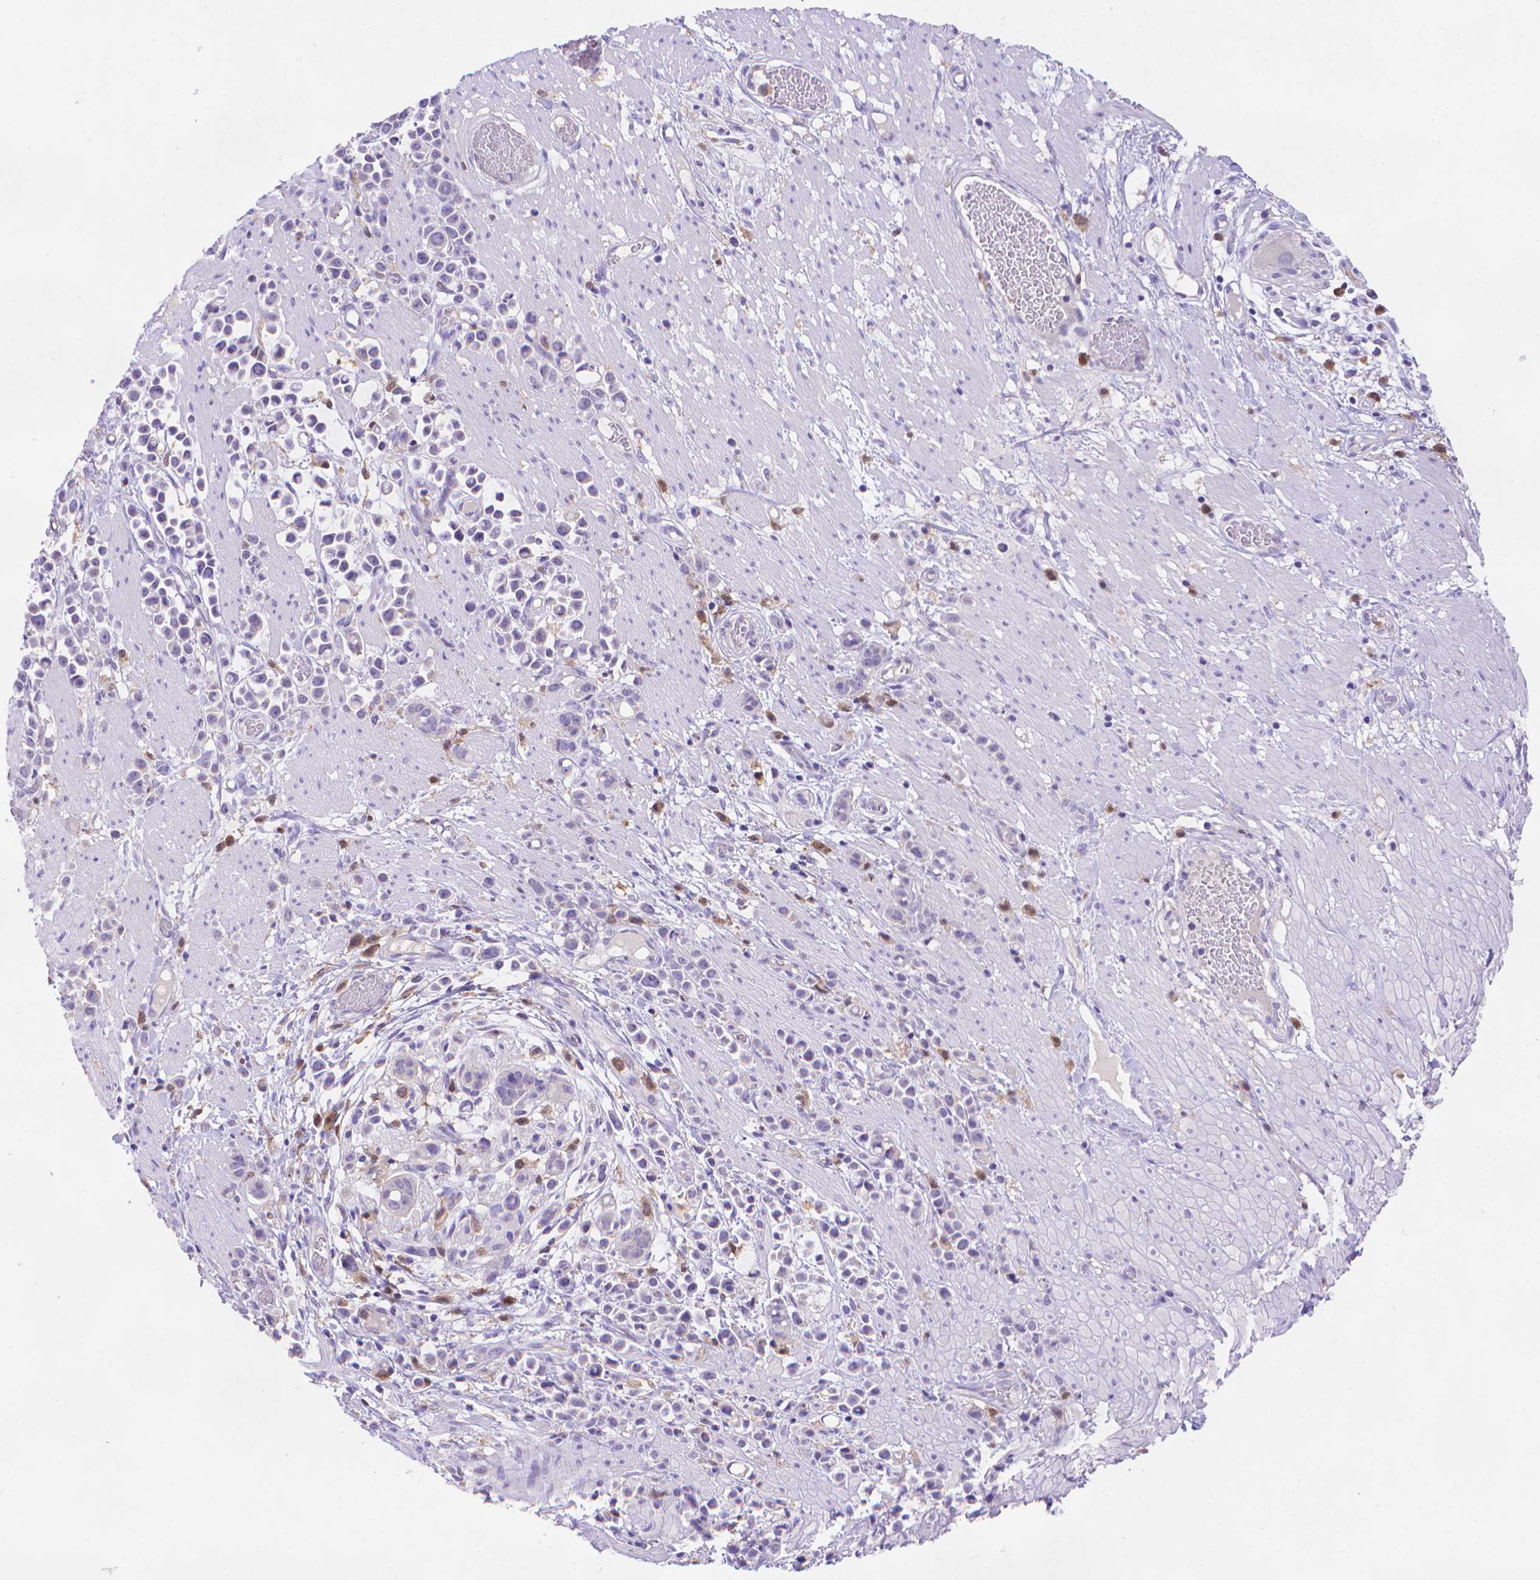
{"staining": {"intensity": "negative", "quantity": "none", "location": "none"}, "tissue": "stomach cancer", "cell_type": "Tumor cells", "image_type": "cancer", "snomed": [{"axis": "morphology", "description": "Adenocarcinoma, NOS"}, {"axis": "topography", "description": "Stomach"}], "caption": "A micrograph of human stomach cancer (adenocarcinoma) is negative for staining in tumor cells. (DAB immunohistochemistry with hematoxylin counter stain).", "gene": "FGD2", "patient": {"sex": "male", "age": 82}}